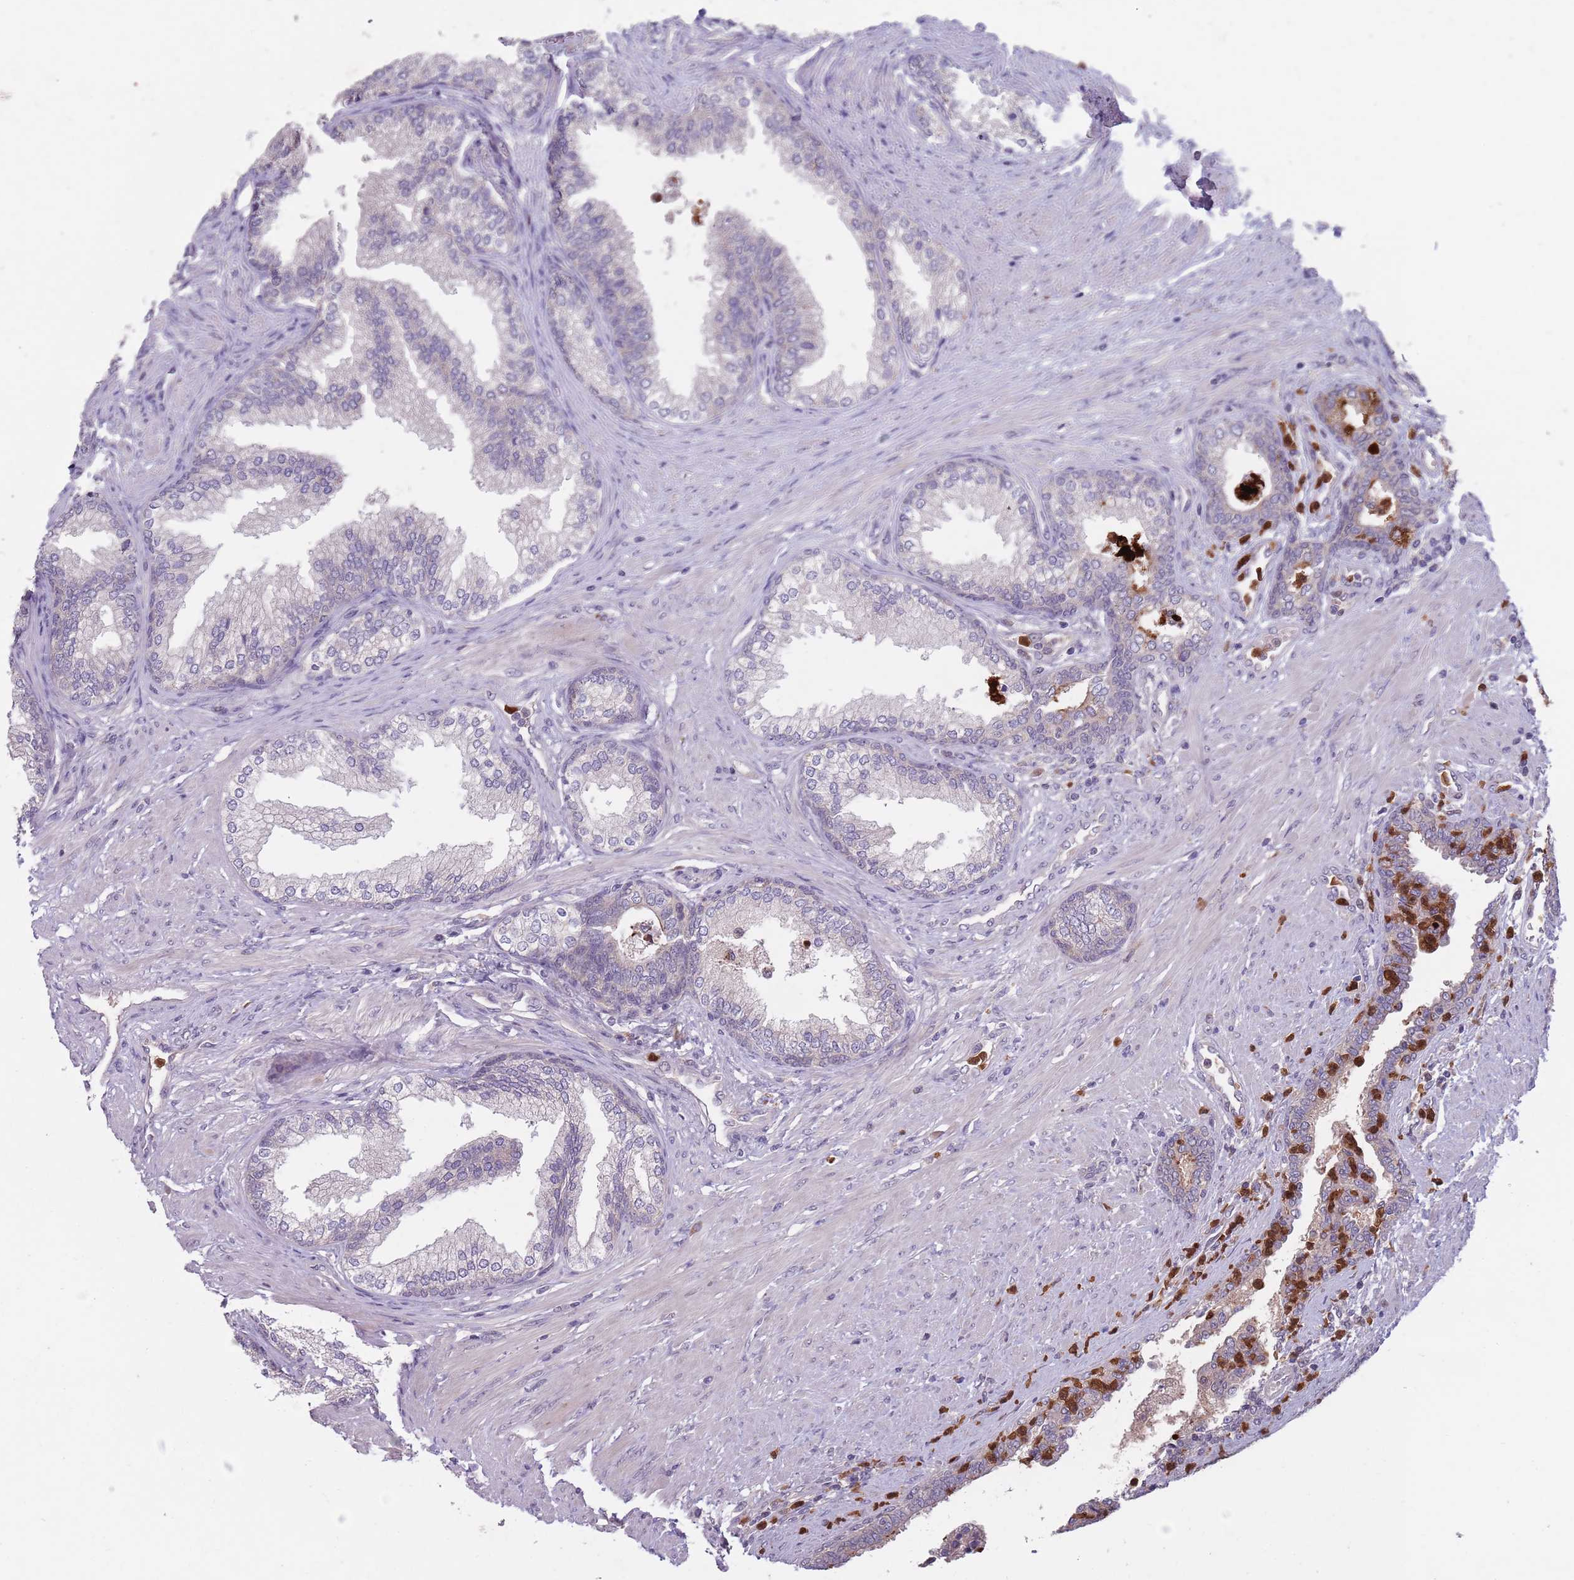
{"staining": {"intensity": "negative", "quantity": "none", "location": "none"}, "tissue": "prostate", "cell_type": "Glandular cells", "image_type": "normal", "snomed": [{"axis": "morphology", "description": "Normal tissue, NOS"}, {"axis": "topography", "description": "Prostate"}], "caption": "IHC micrograph of normal prostate: prostate stained with DAB (3,3'-diaminobenzidine) displays no significant protein positivity in glandular cells.", "gene": "TYW1B", "patient": {"sex": "male", "age": 76}}